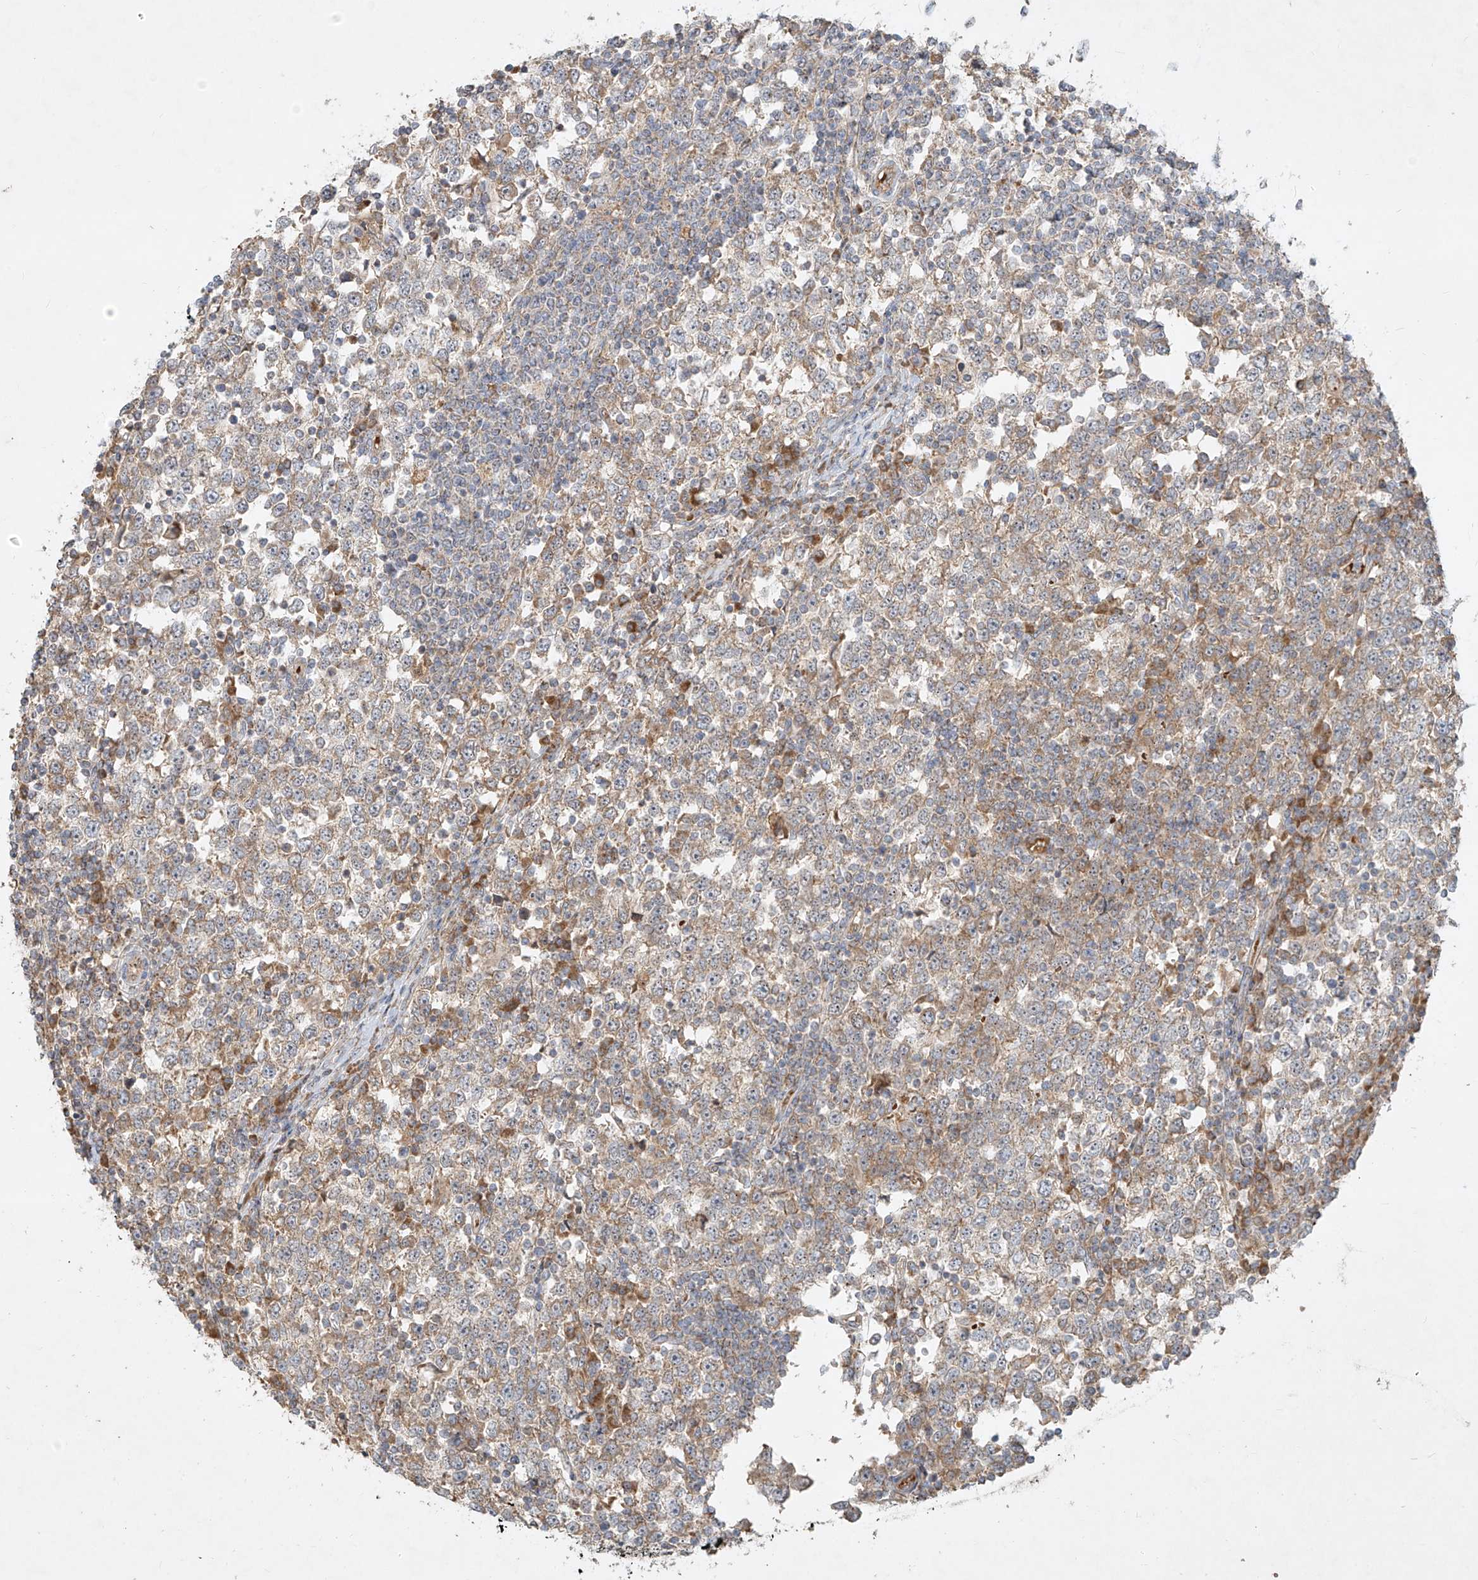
{"staining": {"intensity": "weak", "quantity": "25%-75%", "location": "cytoplasmic/membranous"}, "tissue": "testis cancer", "cell_type": "Tumor cells", "image_type": "cancer", "snomed": [{"axis": "morphology", "description": "Seminoma, NOS"}, {"axis": "topography", "description": "Testis"}], "caption": "The photomicrograph displays staining of seminoma (testis), revealing weak cytoplasmic/membranous protein staining (brown color) within tumor cells.", "gene": "KPNA7", "patient": {"sex": "male", "age": 65}}